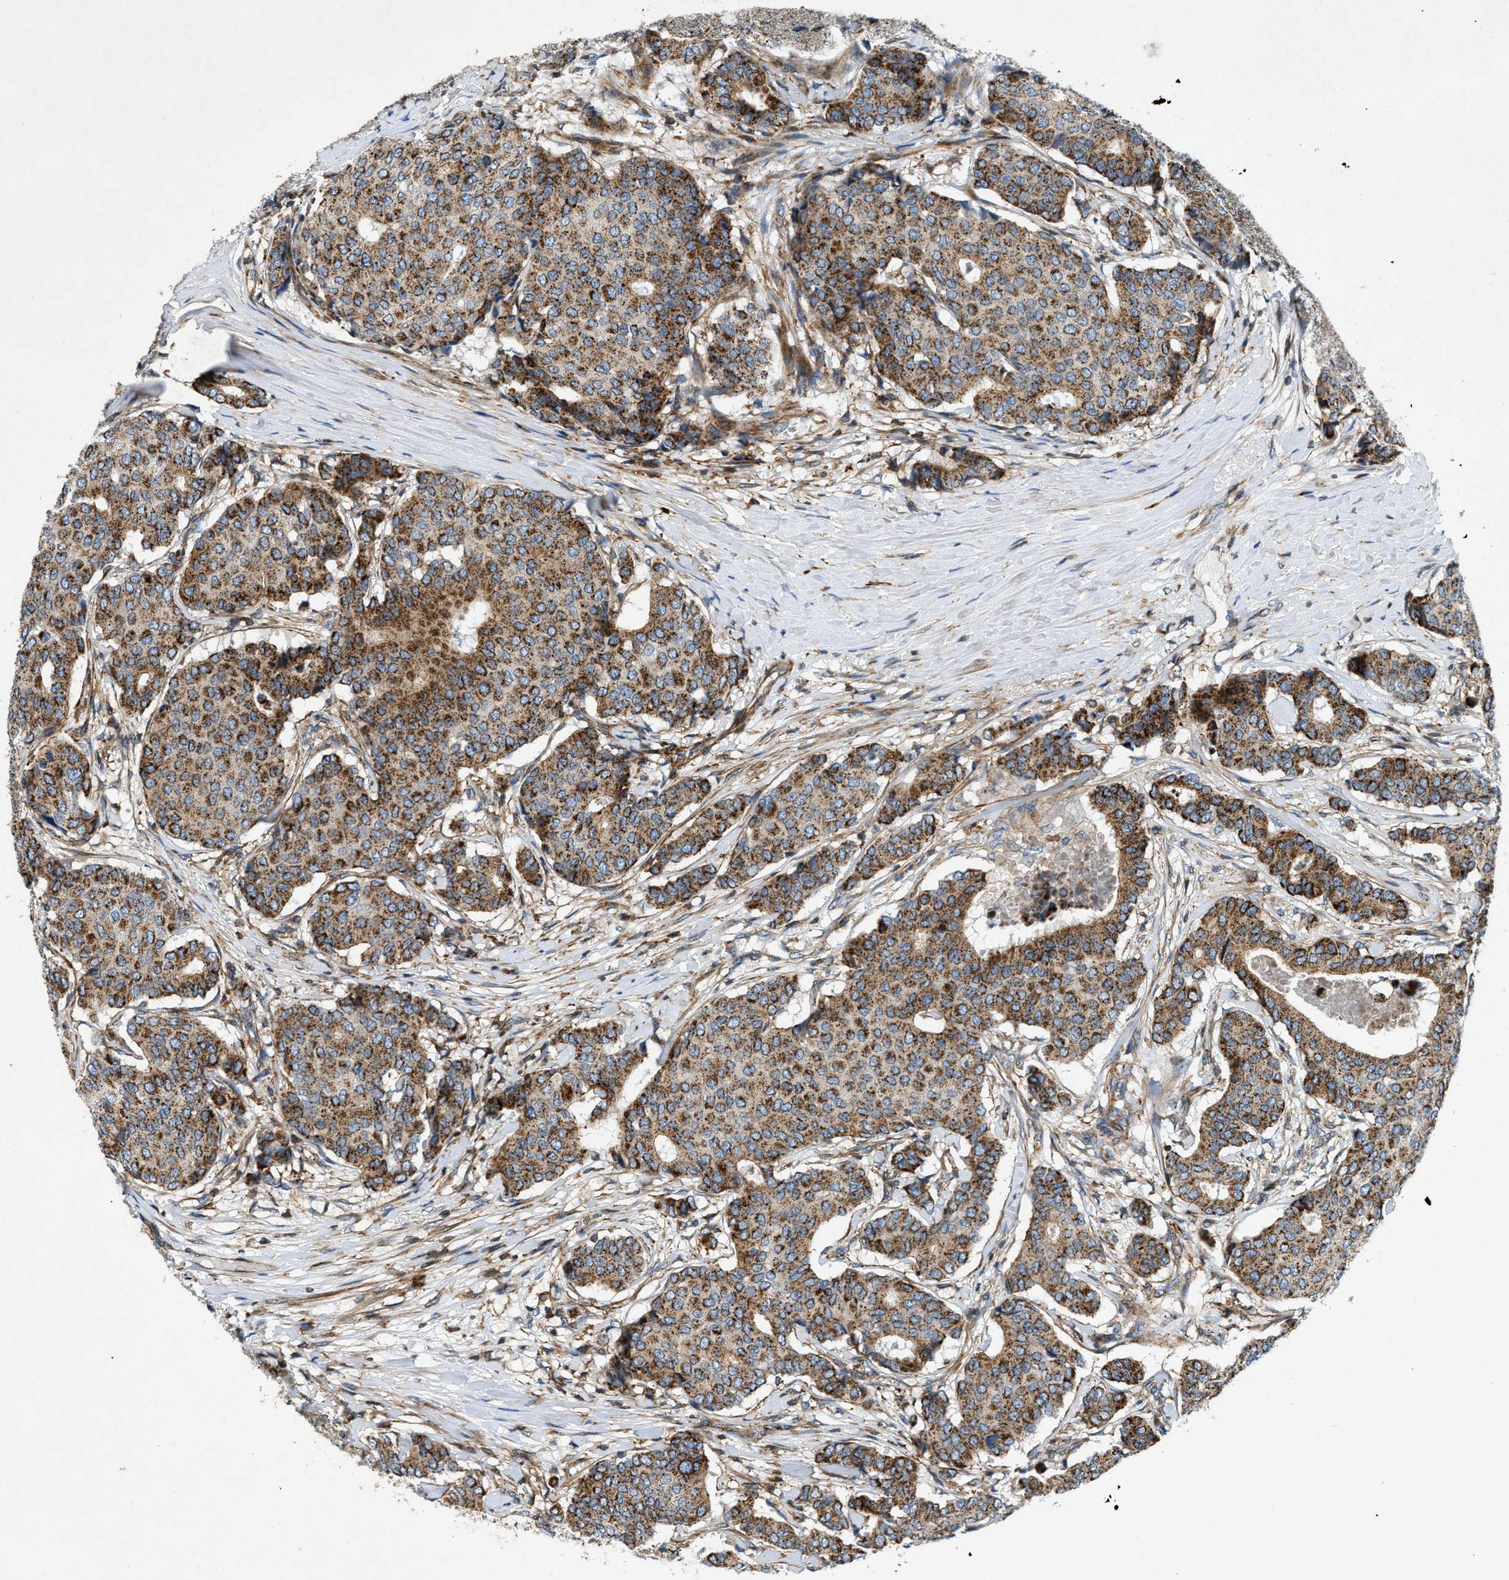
{"staining": {"intensity": "strong", "quantity": ">75%", "location": "cytoplasmic/membranous"}, "tissue": "breast cancer", "cell_type": "Tumor cells", "image_type": "cancer", "snomed": [{"axis": "morphology", "description": "Duct carcinoma"}, {"axis": "topography", "description": "Breast"}], "caption": "Protein expression analysis of human breast cancer reveals strong cytoplasmic/membranous staining in approximately >75% of tumor cells.", "gene": "DHODH", "patient": {"sex": "female", "age": 75}}